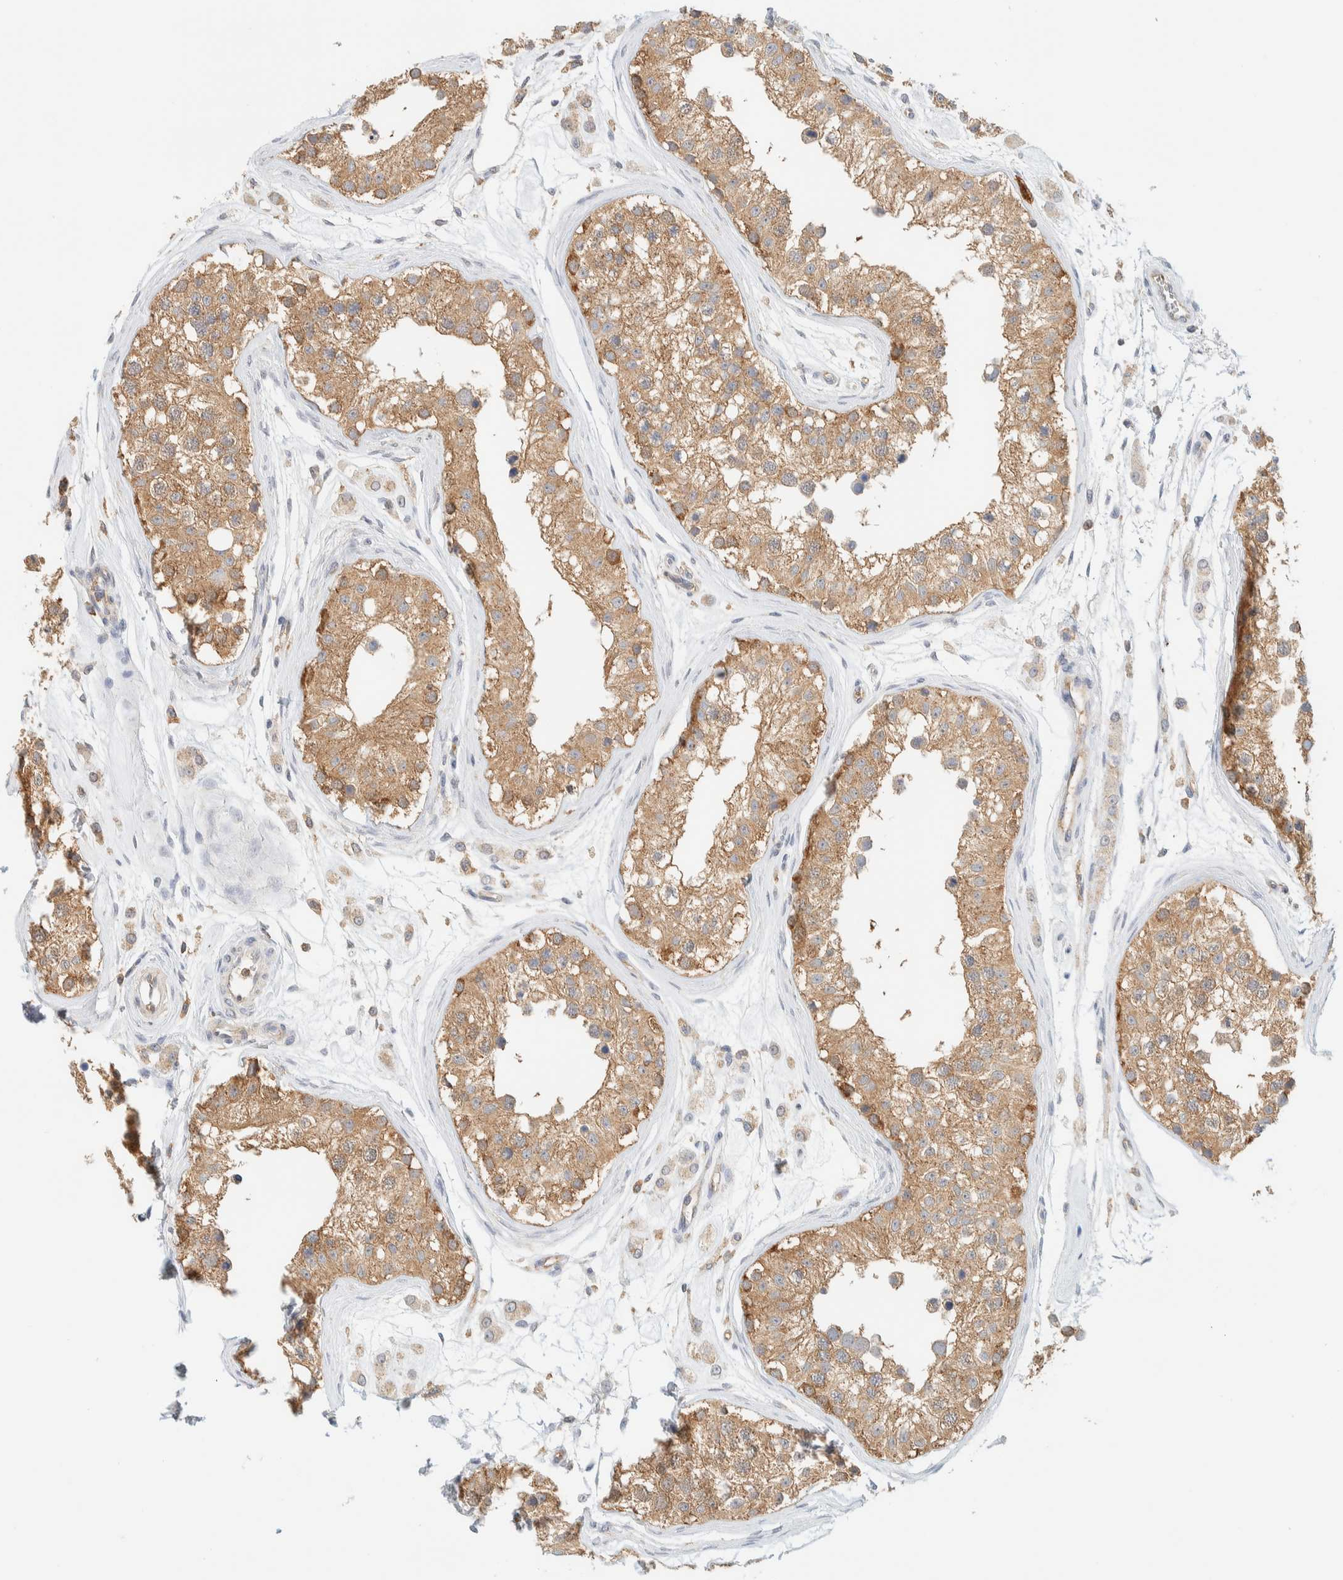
{"staining": {"intensity": "weak", "quantity": ">75%", "location": "cytoplasmic/membranous"}, "tissue": "testis", "cell_type": "Cells in seminiferous ducts", "image_type": "normal", "snomed": [{"axis": "morphology", "description": "Normal tissue, NOS"}, {"axis": "morphology", "description": "Adenocarcinoma, metastatic, NOS"}, {"axis": "topography", "description": "Testis"}], "caption": "Testis stained with a brown dye exhibits weak cytoplasmic/membranous positive staining in about >75% of cells in seminiferous ducts.", "gene": "TBC1D8B", "patient": {"sex": "male", "age": 26}}